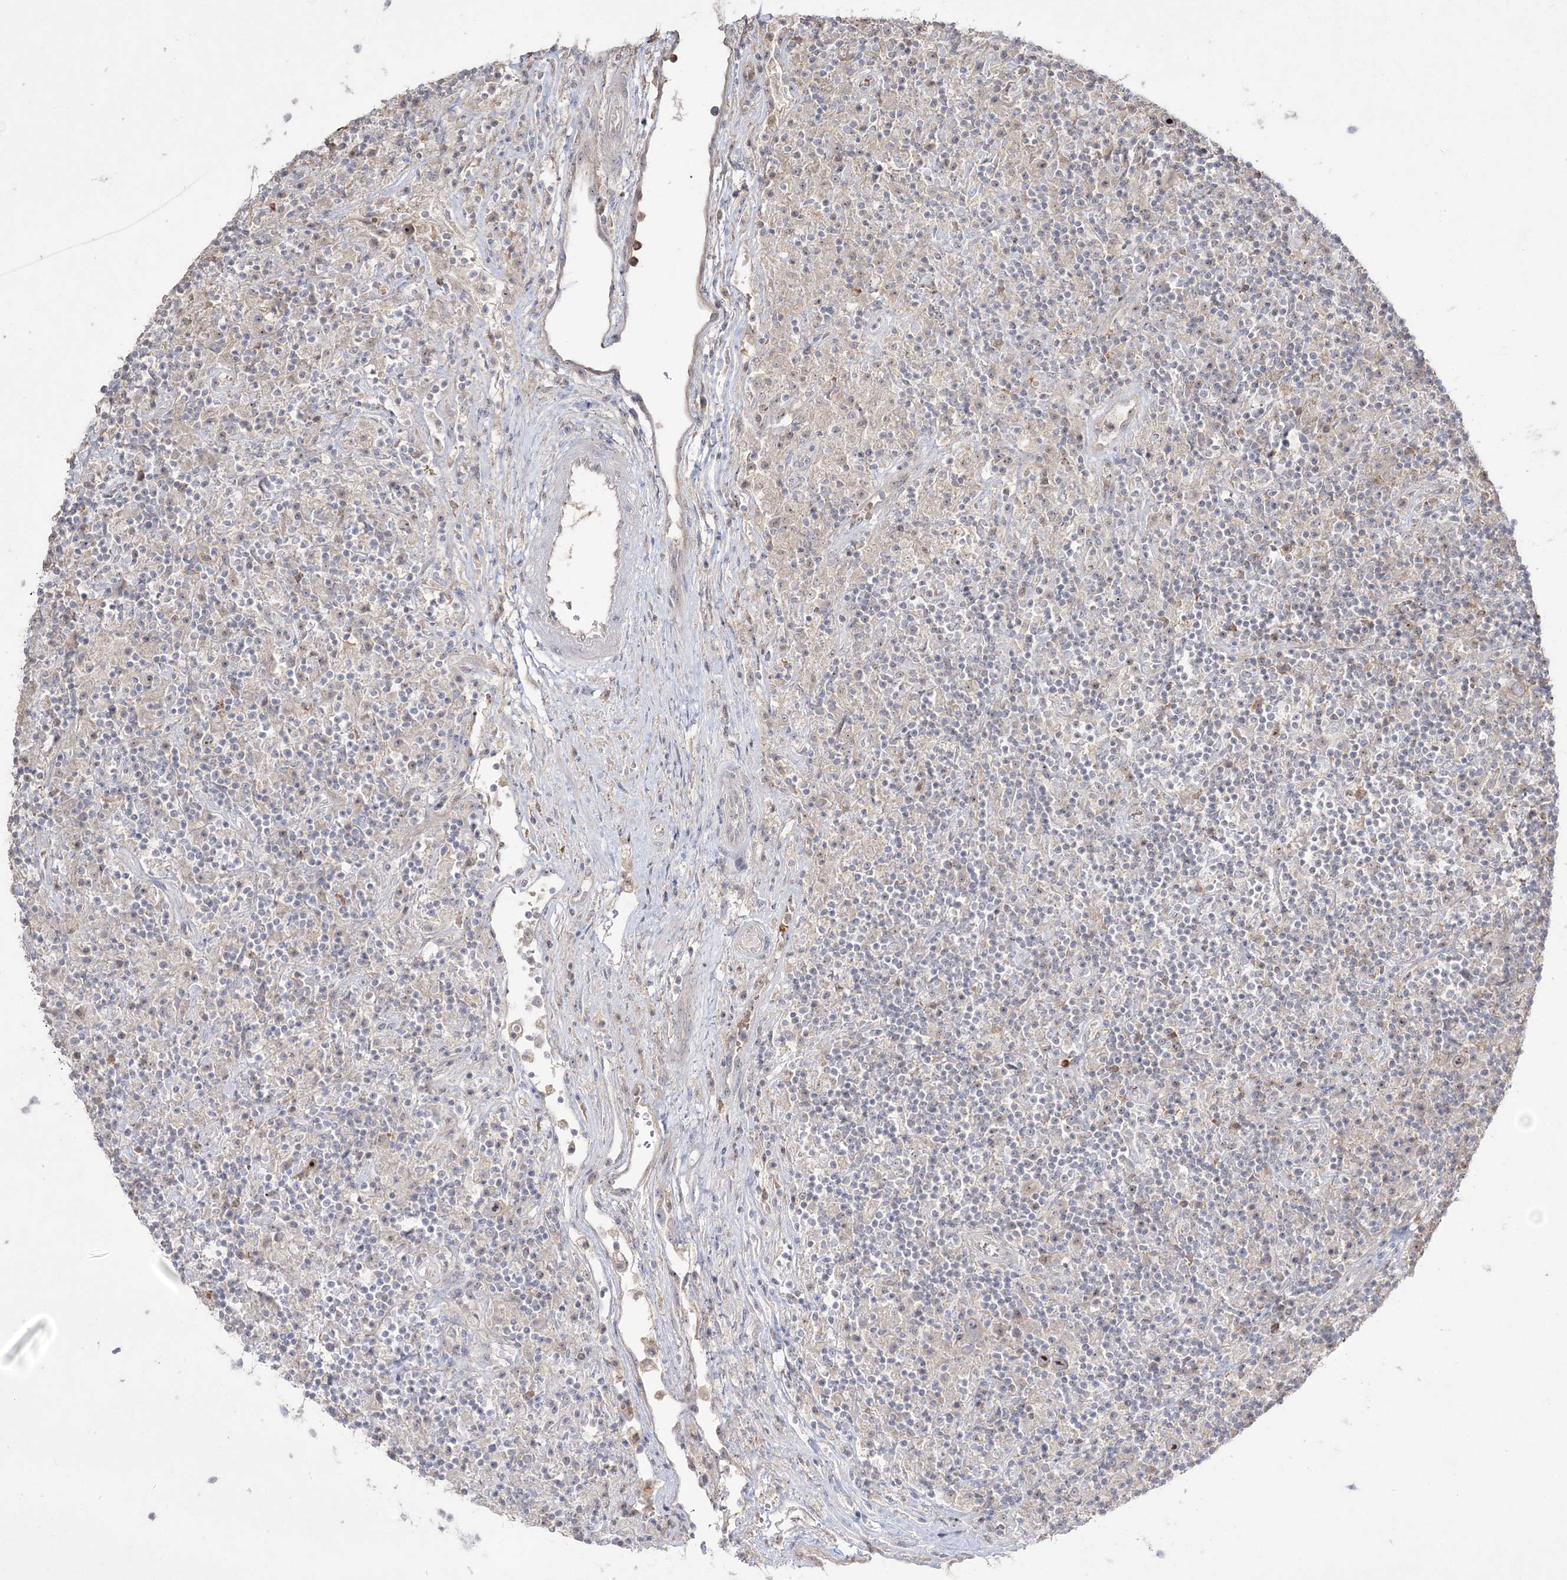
{"staining": {"intensity": "strong", "quantity": ">75%", "location": "nuclear"}, "tissue": "lymphoma", "cell_type": "Tumor cells", "image_type": "cancer", "snomed": [{"axis": "morphology", "description": "Hodgkin's disease, NOS"}, {"axis": "topography", "description": "Lymph node"}], "caption": "Protein staining of Hodgkin's disease tissue demonstrates strong nuclear expression in about >75% of tumor cells.", "gene": "NOP16", "patient": {"sex": "male", "age": 70}}